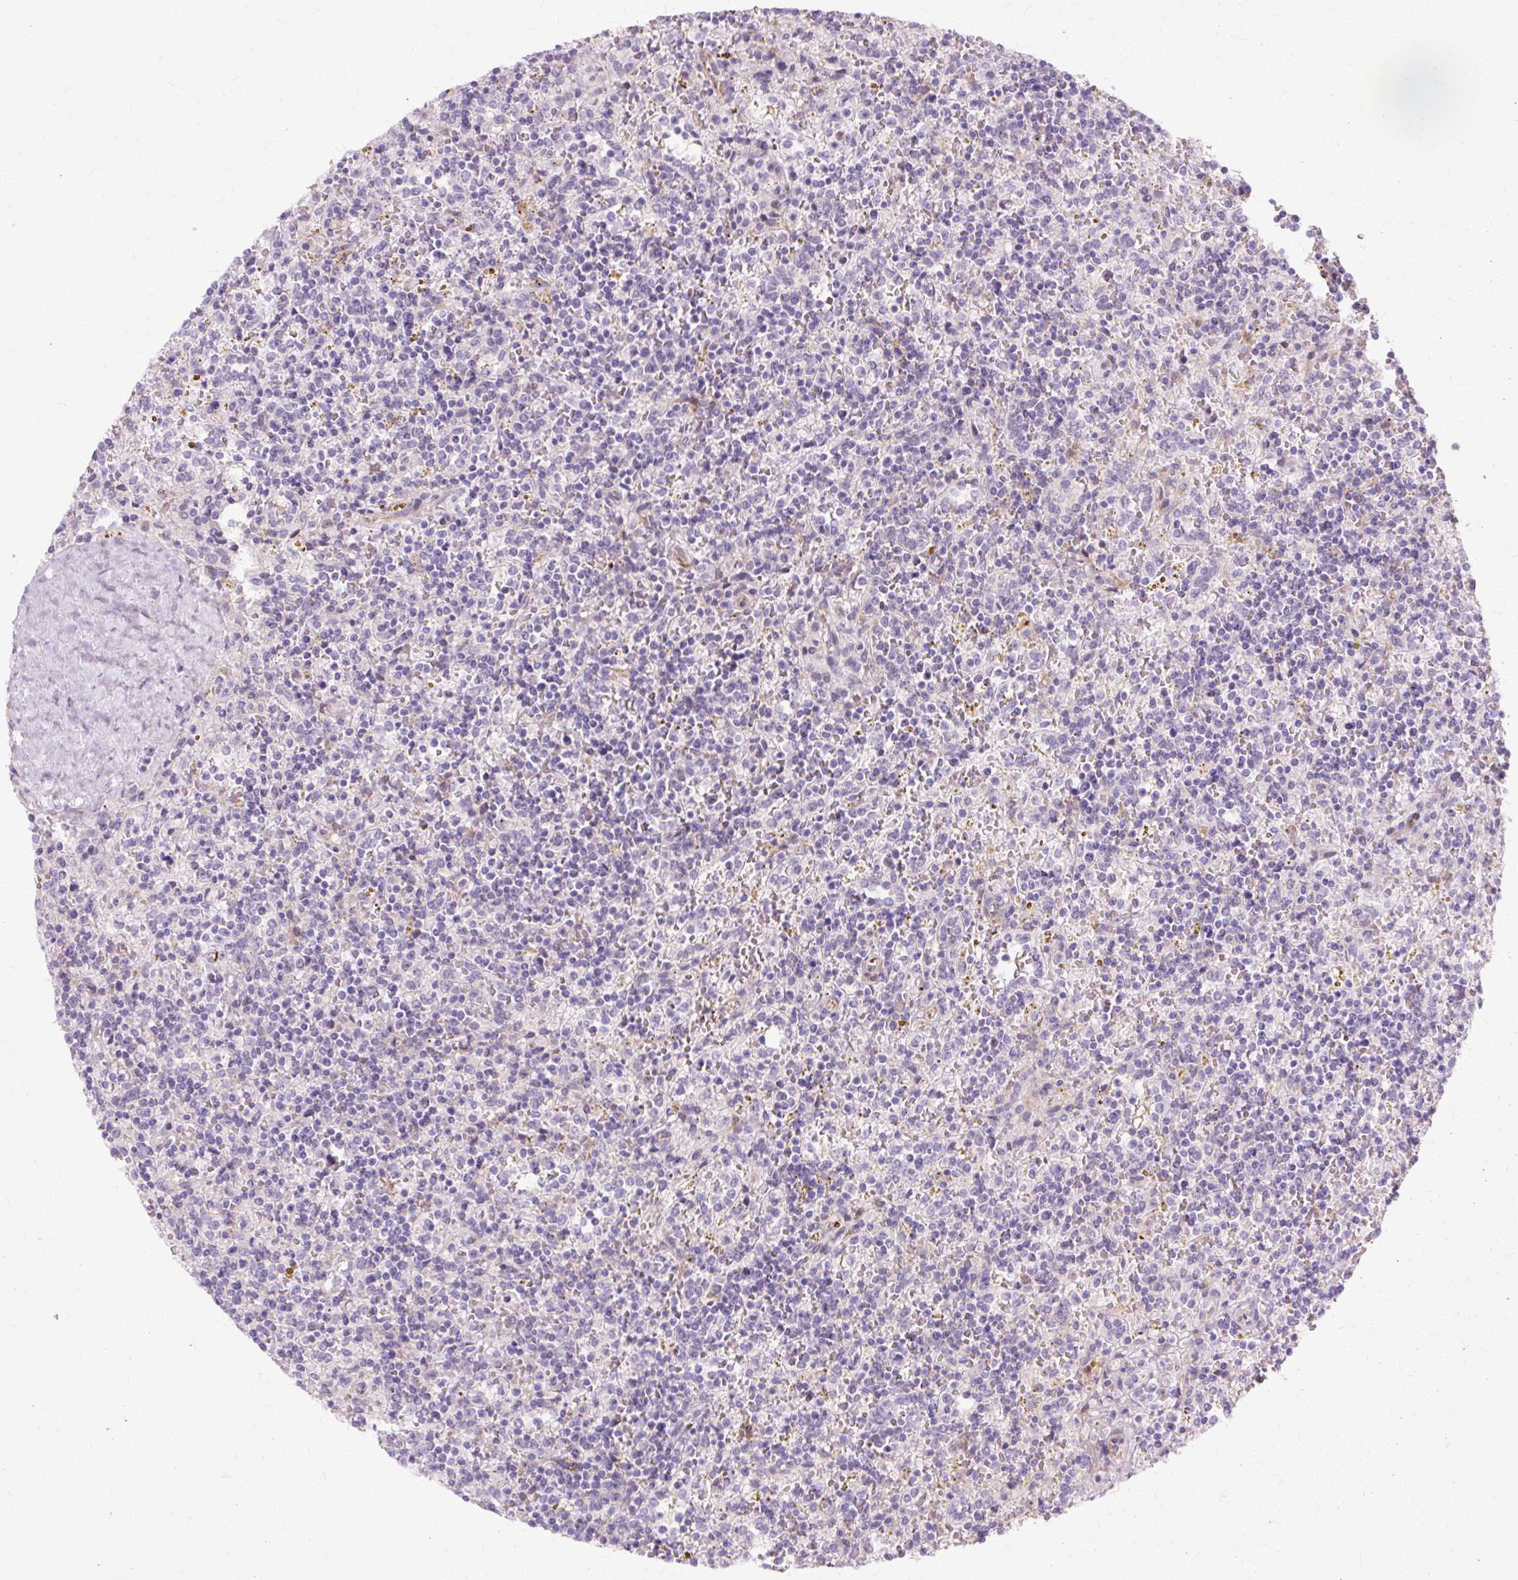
{"staining": {"intensity": "negative", "quantity": "none", "location": "none"}, "tissue": "lymphoma", "cell_type": "Tumor cells", "image_type": "cancer", "snomed": [{"axis": "morphology", "description": "Malignant lymphoma, non-Hodgkin's type, Low grade"}, {"axis": "topography", "description": "Spleen"}], "caption": "Tumor cells are negative for brown protein staining in malignant lymphoma, non-Hodgkin's type (low-grade). (Brightfield microscopy of DAB (3,3'-diaminobenzidine) immunohistochemistry (IHC) at high magnification).", "gene": "ZNF35", "patient": {"sex": "male", "age": 67}}